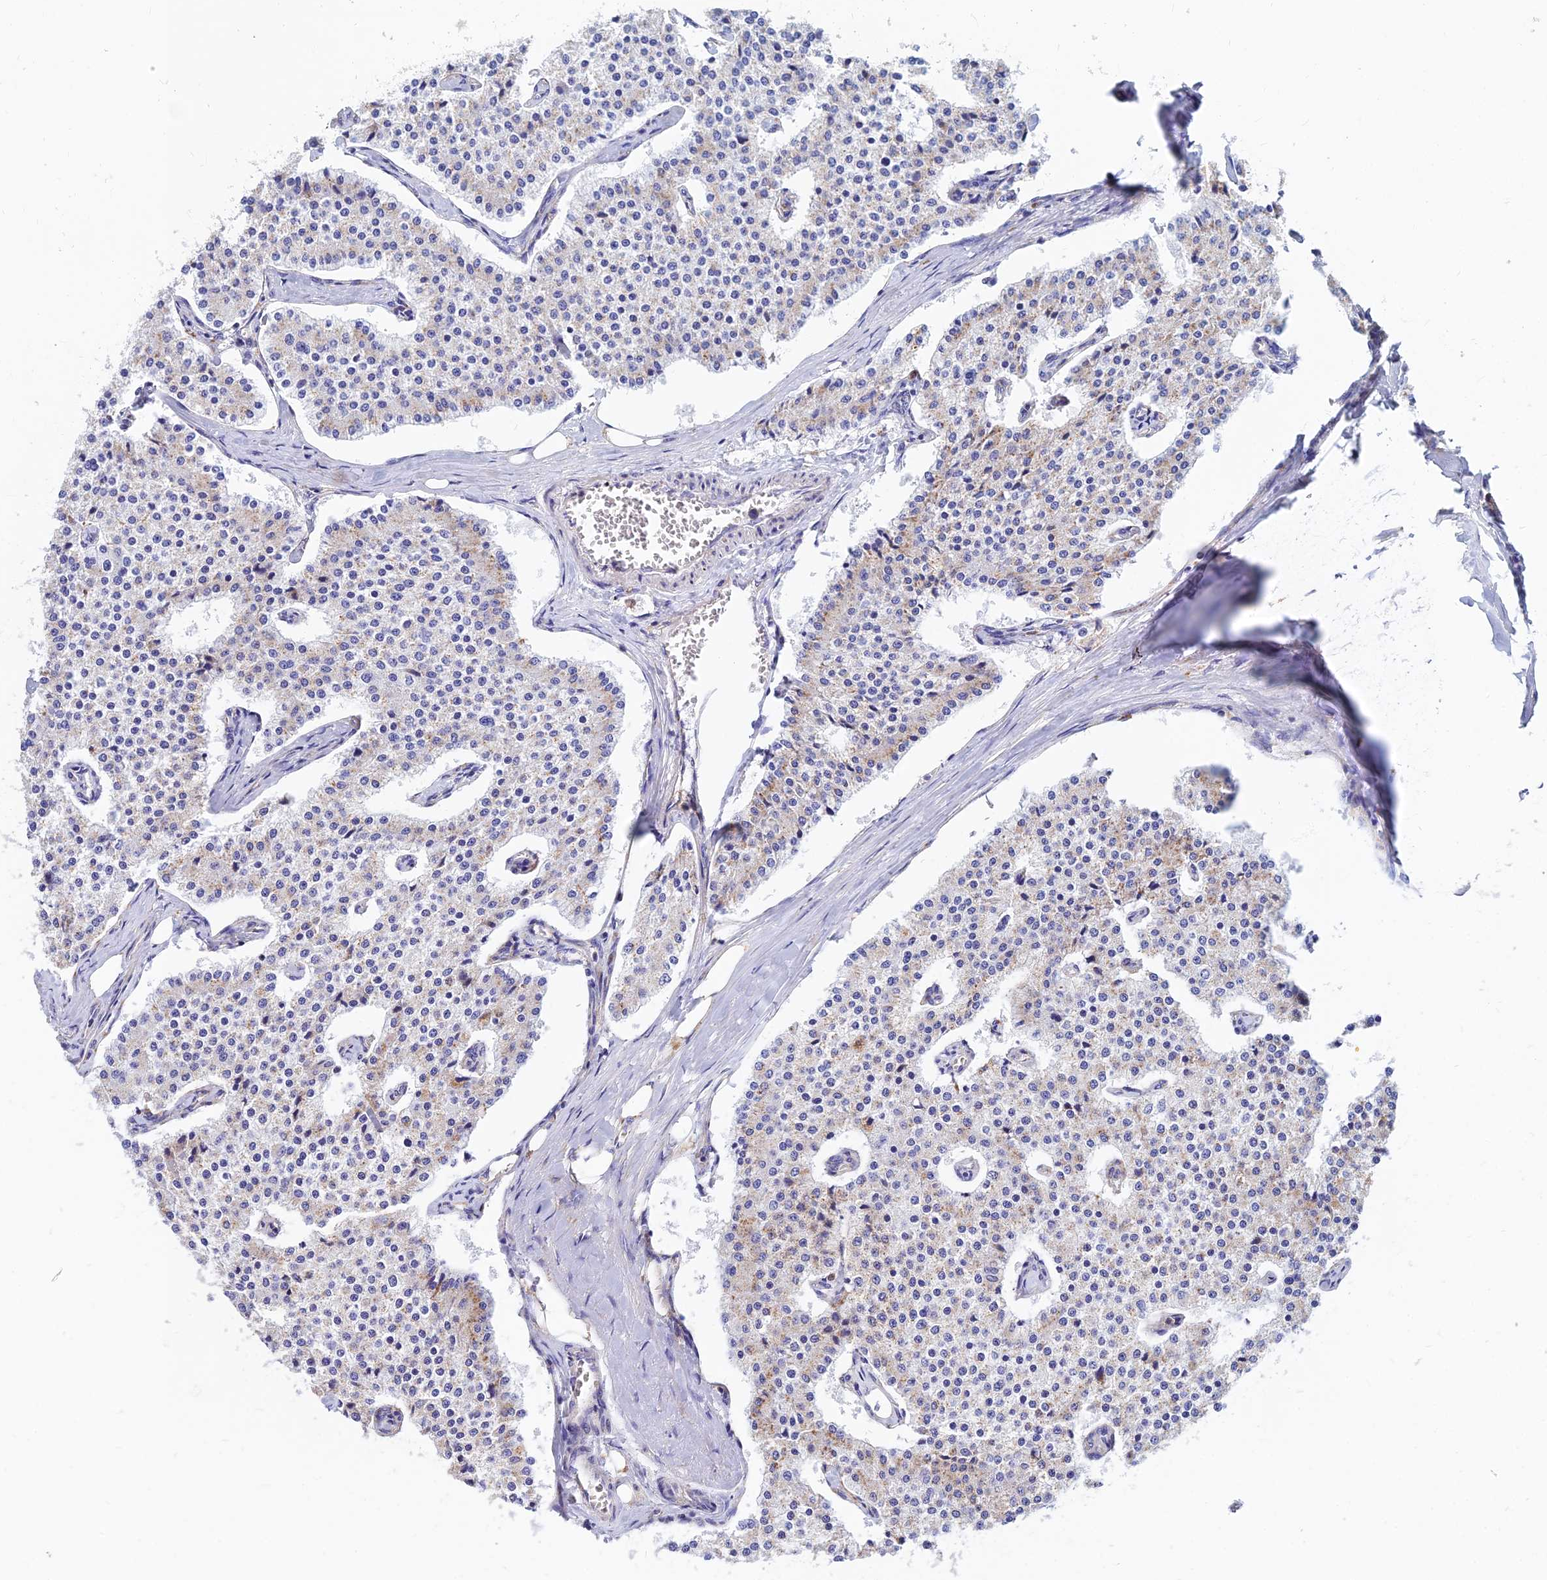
{"staining": {"intensity": "negative", "quantity": "none", "location": "none"}, "tissue": "carcinoid", "cell_type": "Tumor cells", "image_type": "cancer", "snomed": [{"axis": "morphology", "description": "Carcinoid, malignant, NOS"}, {"axis": "topography", "description": "Colon"}], "caption": "Immunohistochemistry of carcinoid displays no positivity in tumor cells. (DAB immunohistochemistry visualized using brightfield microscopy, high magnification).", "gene": "SPNS1", "patient": {"sex": "female", "age": 52}}